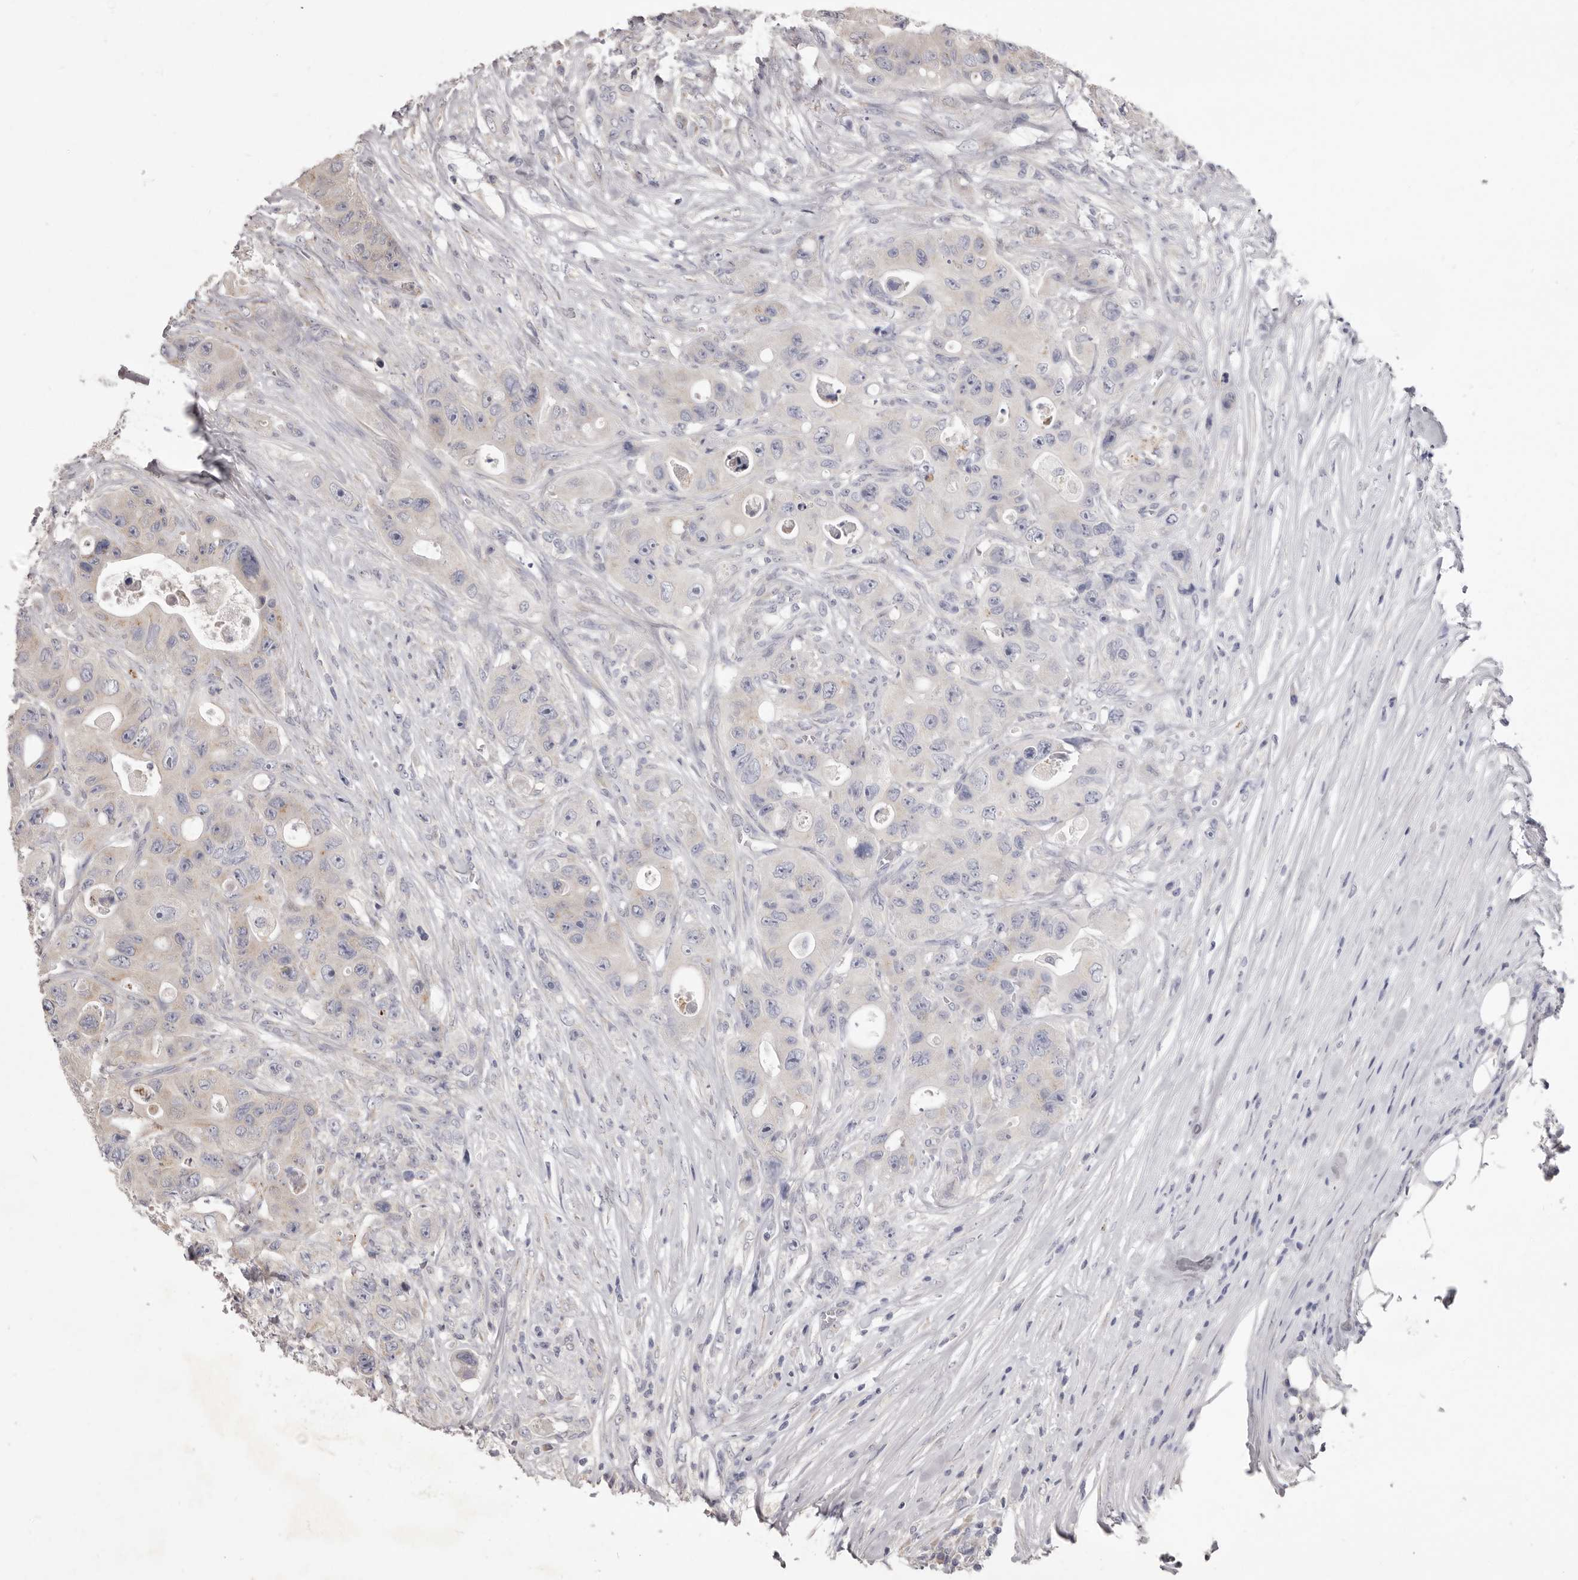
{"staining": {"intensity": "negative", "quantity": "none", "location": "none"}, "tissue": "colorectal cancer", "cell_type": "Tumor cells", "image_type": "cancer", "snomed": [{"axis": "morphology", "description": "Adenocarcinoma, NOS"}, {"axis": "topography", "description": "Colon"}], "caption": "Immunohistochemistry histopathology image of colorectal adenocarcinoma stained for a protein (brown), which reveals no staining in tumor cells.", "gene": "TBC1D8B", "patient": {"sex": "female", "age": 46}}